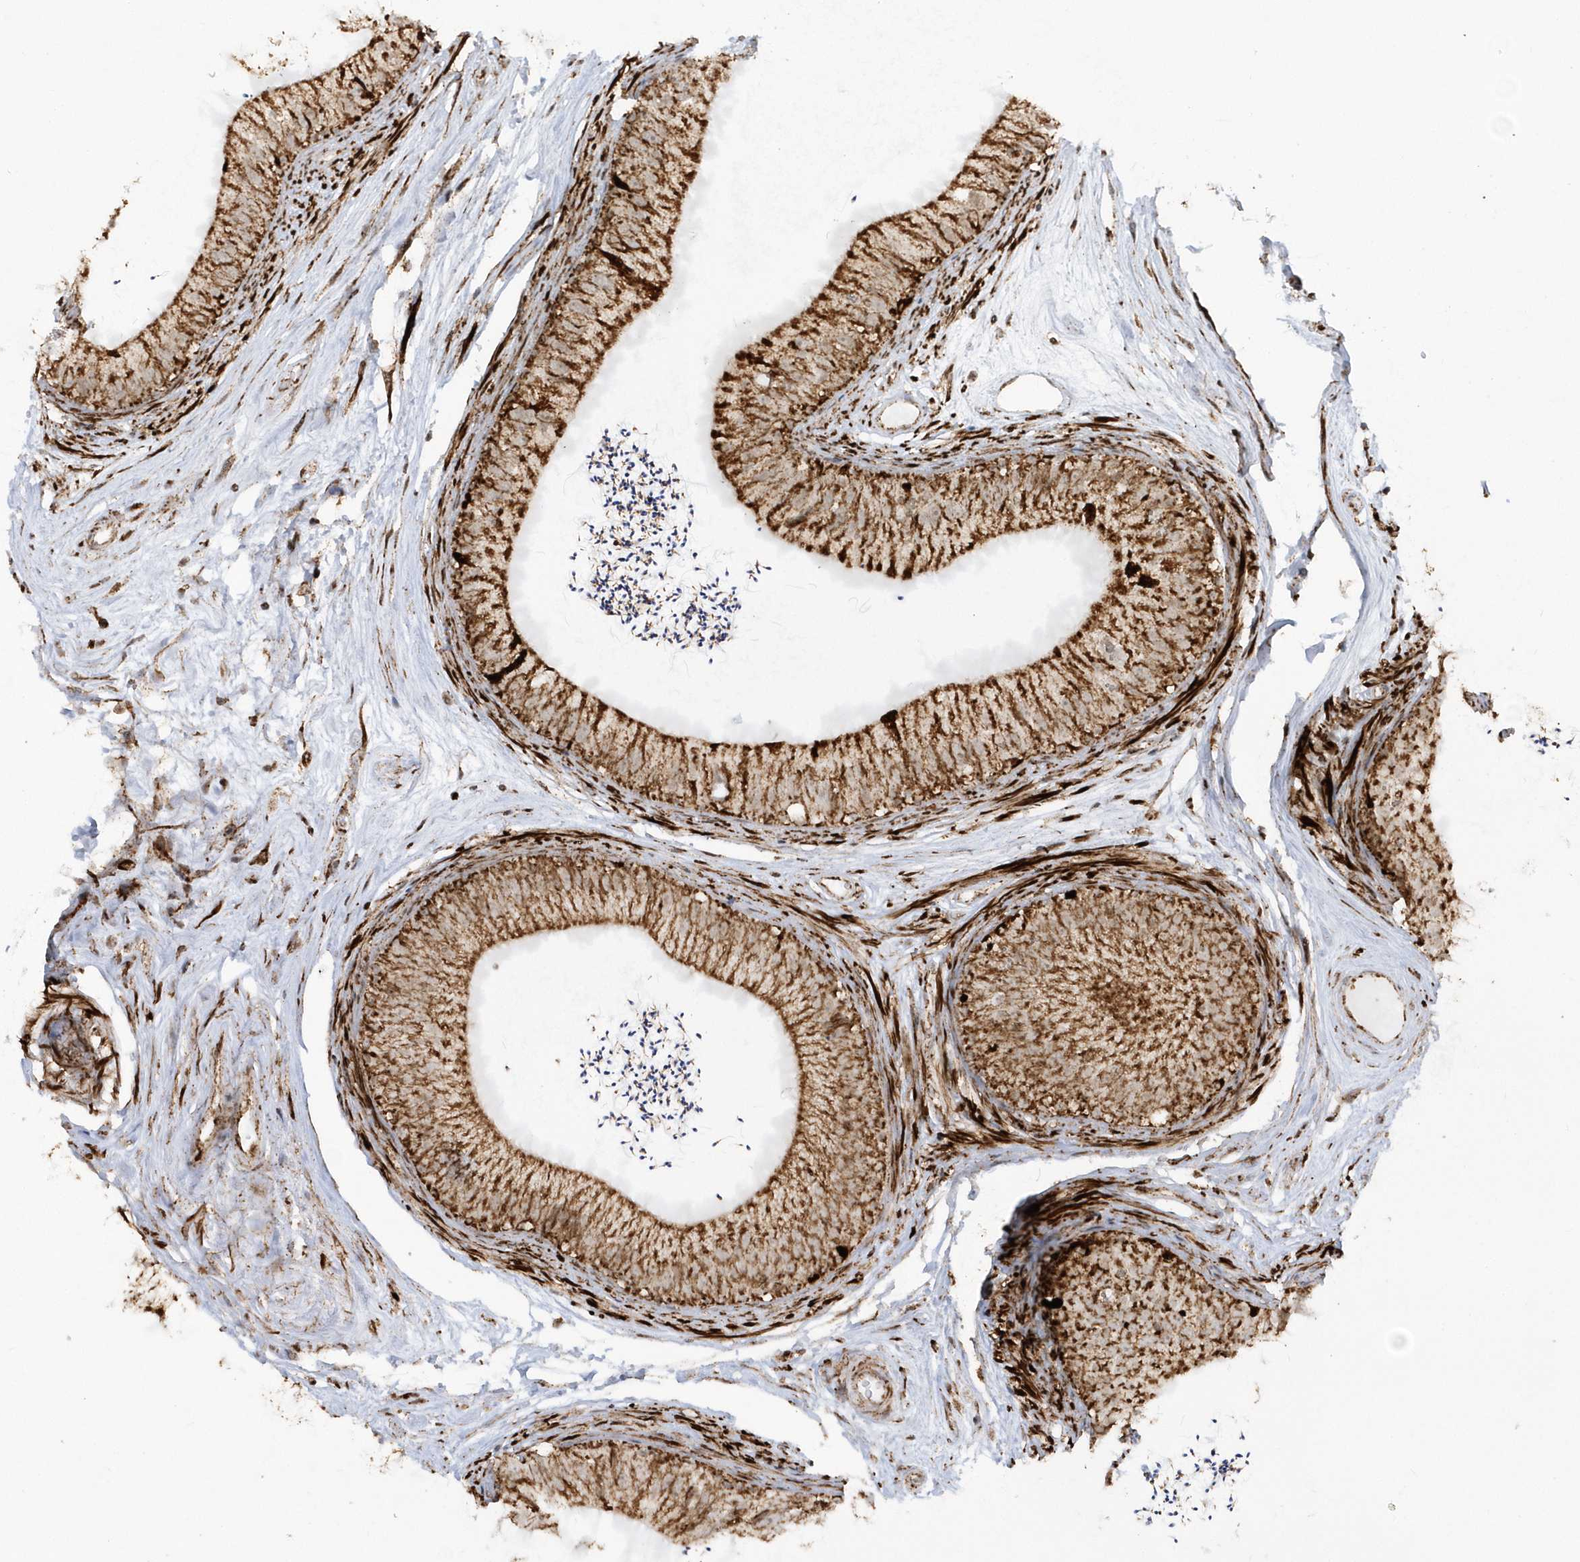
{"staining": {"intensity": "strong", "quantity": ">75%", "location": "cytoplasmic/membranous"}, "tissue": "epididymis", "cell_type": "Glandular cells", "image_type": "normal", "snomed": [{"axis": "morphology", "description": "Normal tissue, NOS"}, {"axis": "topography", "description": "Epididymis"}], "caption": "Immunohistochemistry micrograph of normal human epididymis stained for a protein (brown), which exhibits high levels of strong cytoplasmic/membranous positivity in about >75% of glandular cells.", "gene": "CRY2", "patient": {"sex": "male", "age": 77}}